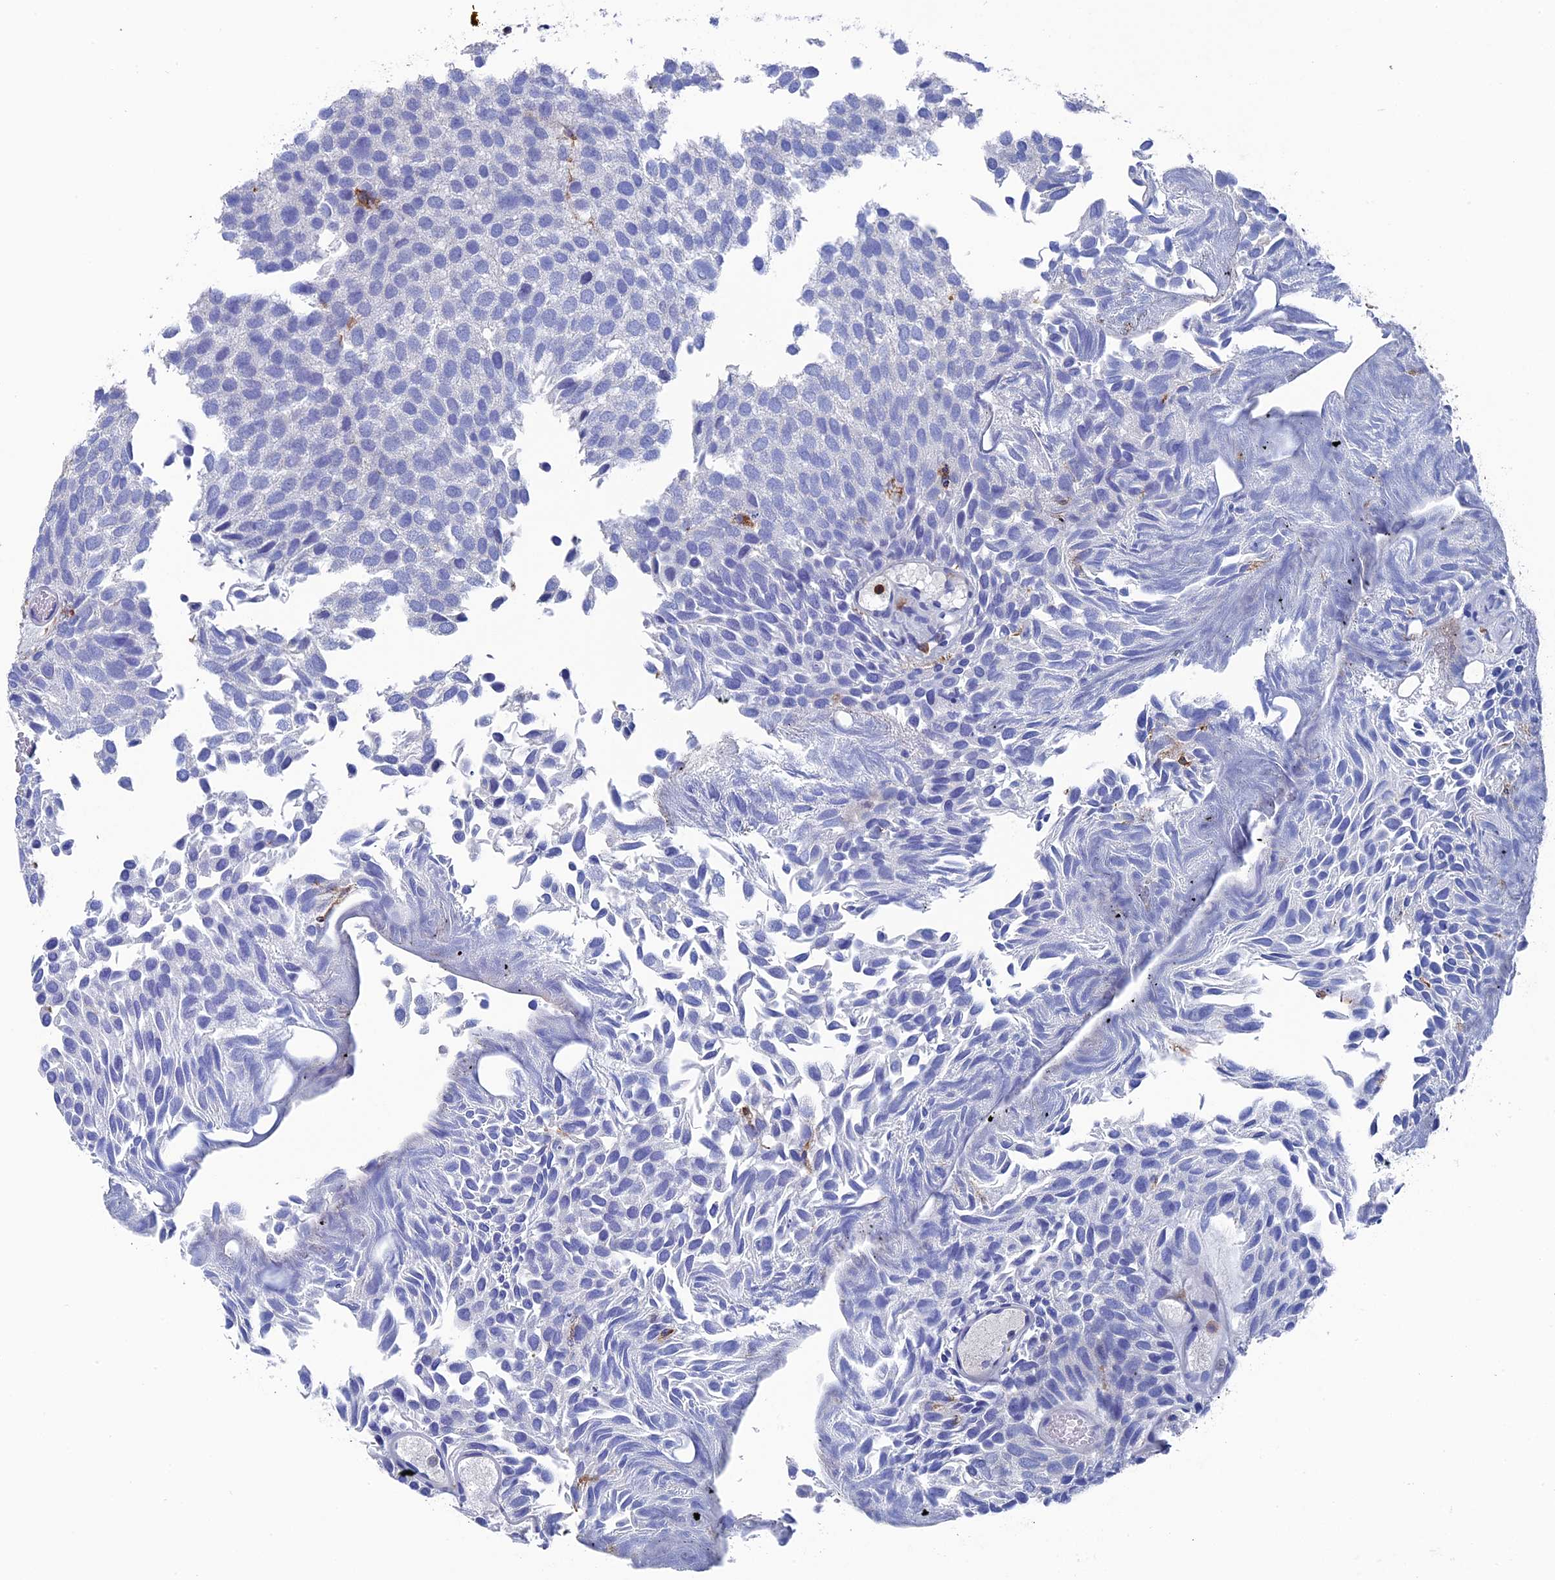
{"staining": {"intensity": "negative", "quantity": "none", "location": "none"}, "tissue": "urothelial cancer", "cell_type": "Tumor cells", "image_type": "cancer", "snomed": [{"axis": "morphology", "description": "Urothelial carcinoma, Low grade"}, {"axis": "topography", "description": "Urinary bladder"}], "caption": "Immunohistochemical staining of low-grade urothelial carcinoma demonstrates no significant staining in tumor cells.", "gene": "TYROBP", "patient": {"sex": "male", "age": 89}}